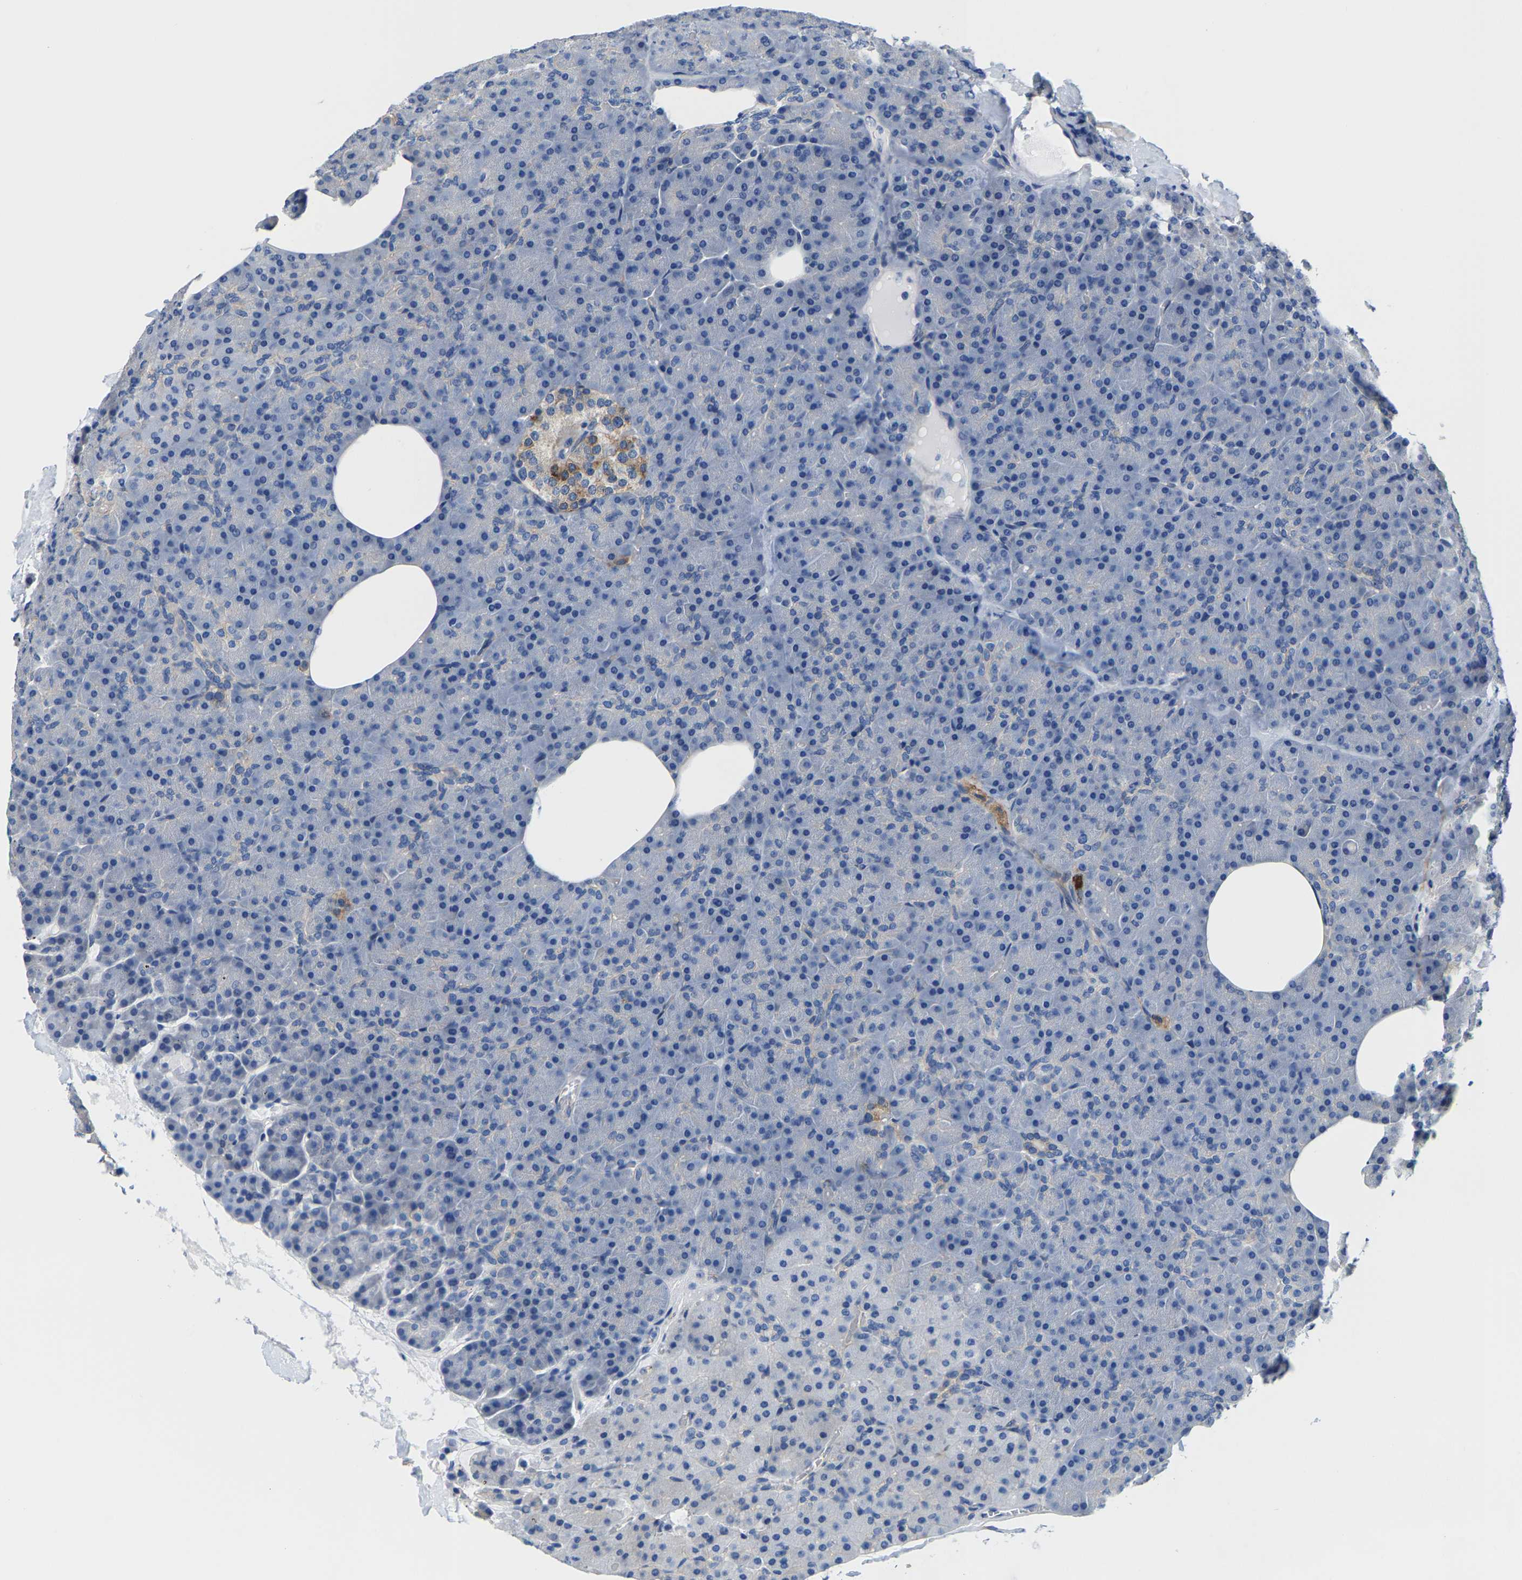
{"staining": {"intensity": "negative", "quantity": "none", "location": "none"}, "tissue": "pancreas", "cell_type": "Exocrine glandular cells", "image_type": "normal", "snomed": [{"axis": "morphology", "description": "Normal tissue, NOS"}, {"axis": "morphology", "description": "Carcinoid, malignant, NOS"}, {"axis": "topography", "description": "Pancreas"}], "caption": "A micrograph of human pancreas is negative for staining in exocrine glandular cells. Brightfield microscopy of IHC stained with DAB (brown) and hematoxylin (blue), captured at high magnification.", "gene": "DSCAM", "patient": {"sex": "female", "age": 35}}